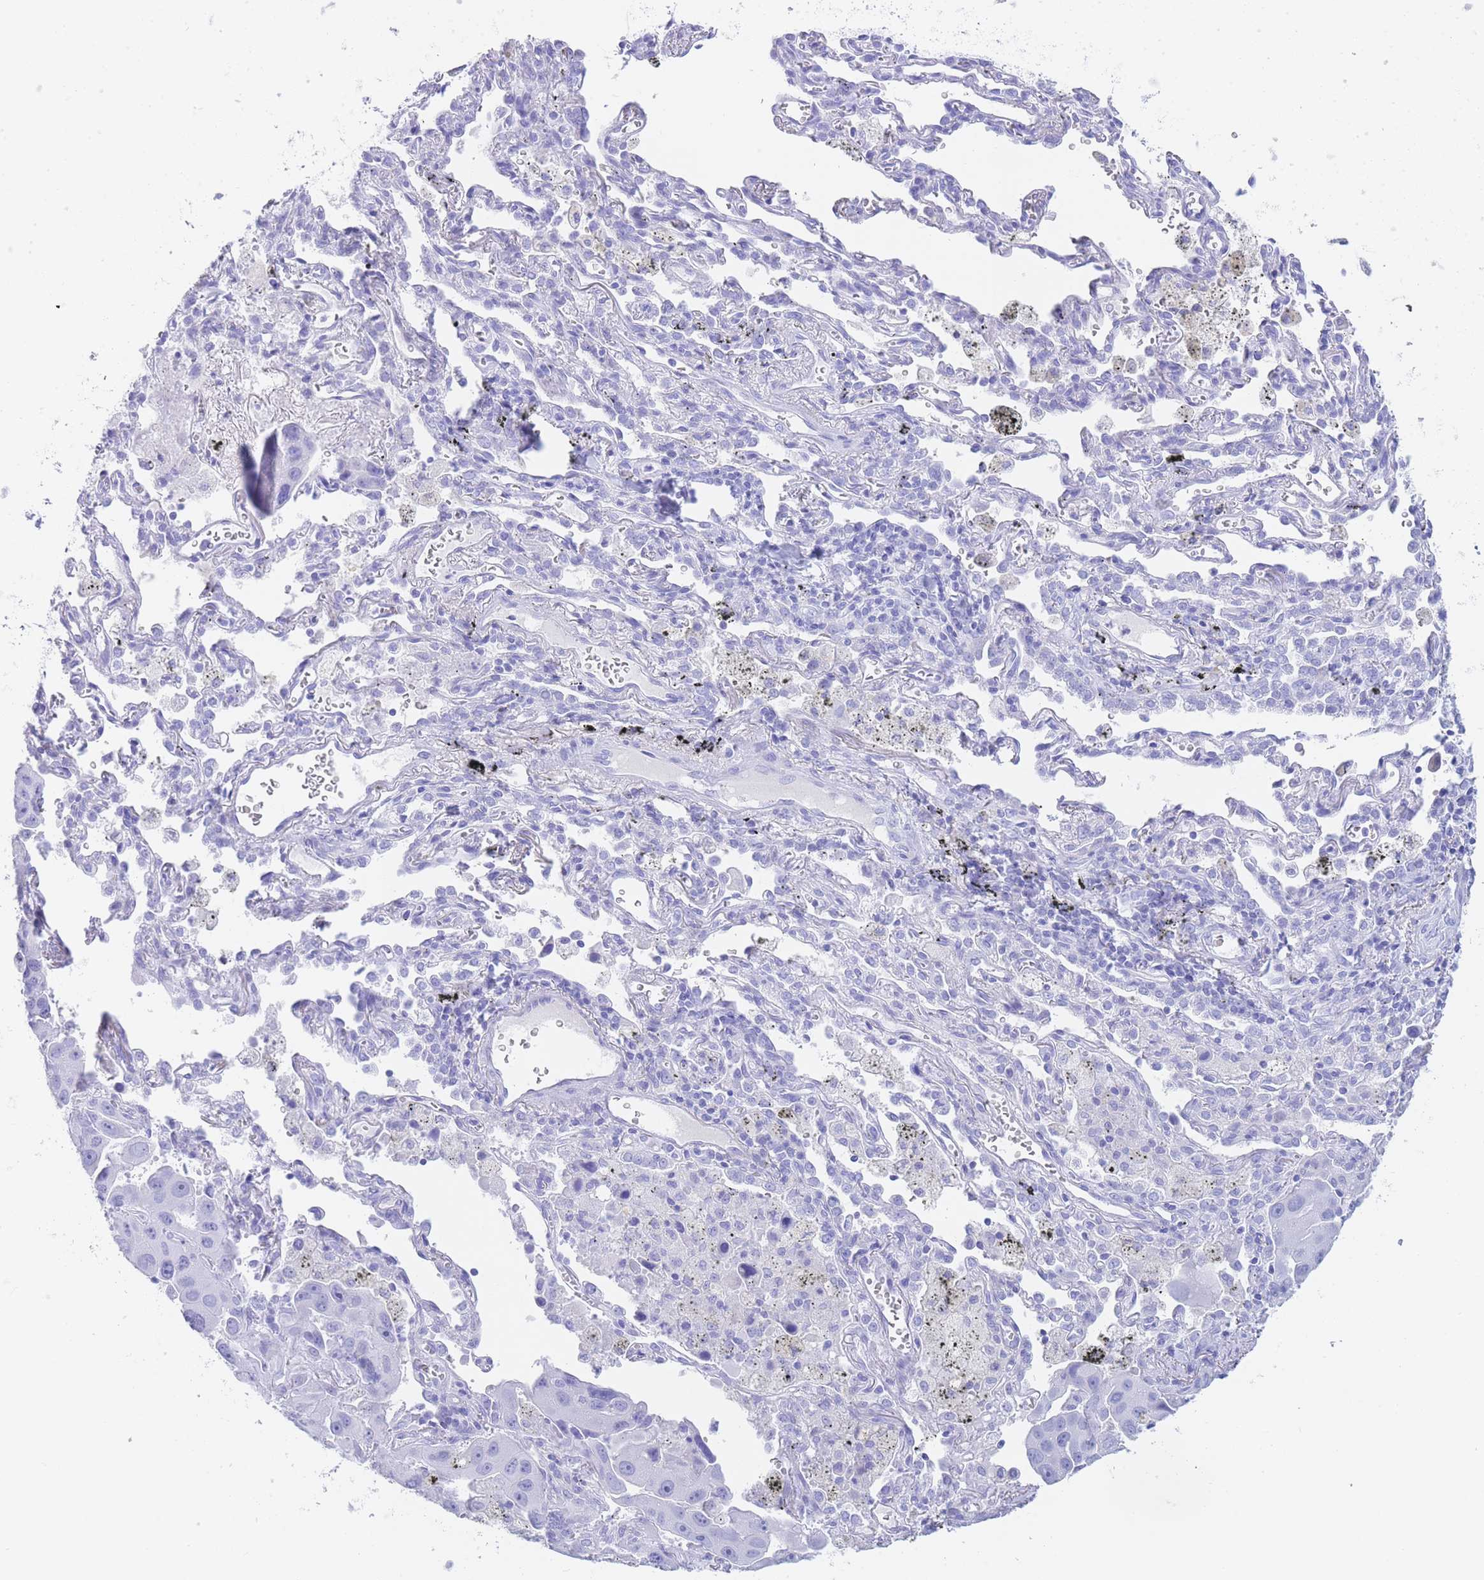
{"staining": {"intensity": "negative", "quantity": "none", "location": "none"}, "tissue": "lung cancer", "cell_type": "Tumor cells", "image_type": "cancer", "snomed": [{"axis": "morphology", "description": "Adenocarcinoma, NOS"}, {"axis": "topography", "description": "Lung"}], "caption": "Protein analysis of lung cancer reveals no significant staining in tumor cells.", "gene": "SLCO1B3", "patient": {"sex": "male", "age": 66}}